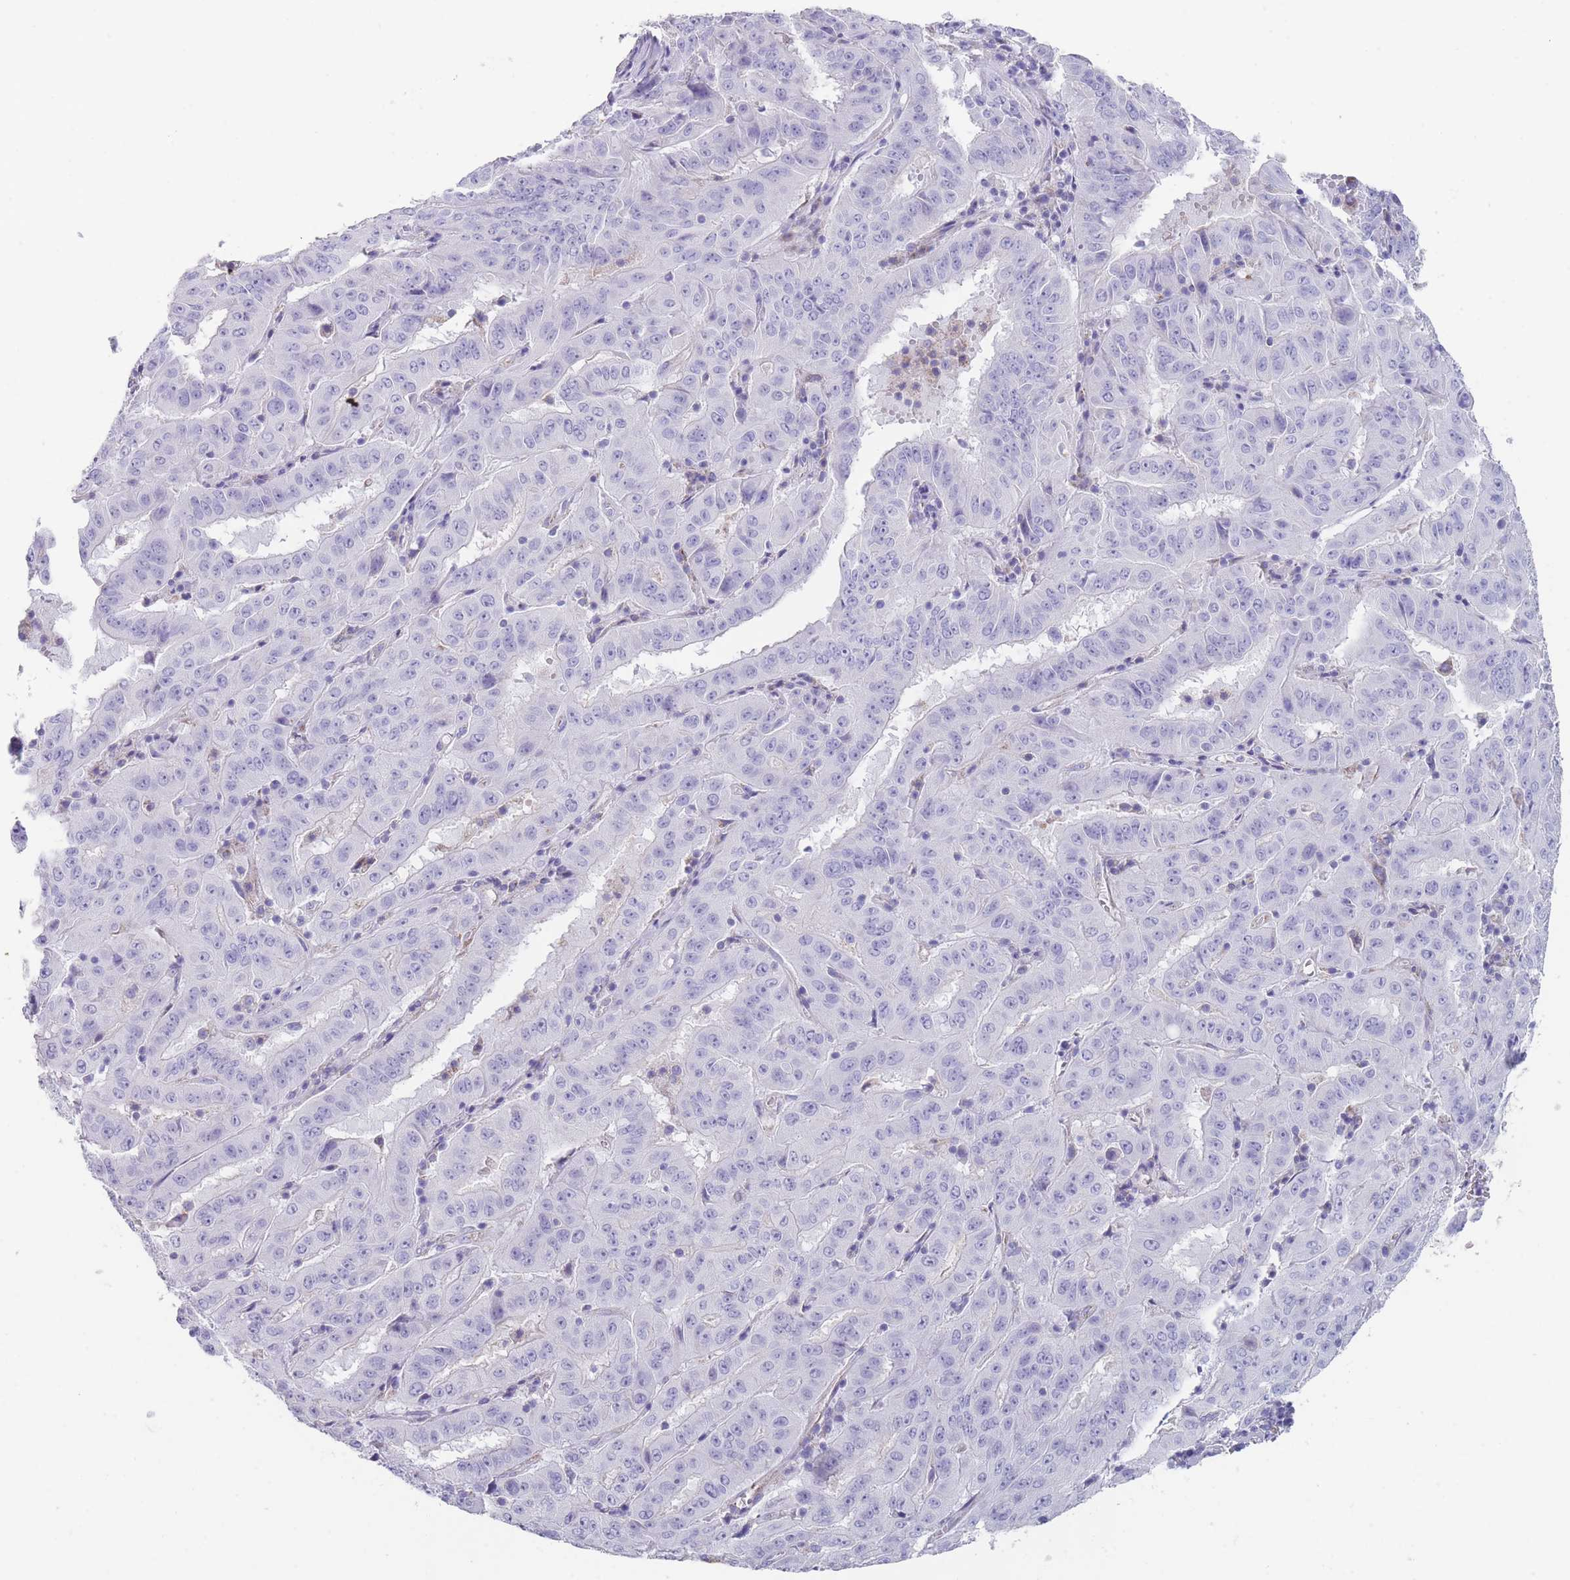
{"staining": {"intensity": "negative", "quantity": "none", "location": "none"}, "tissue": "pancreatic cancer", "cell_type": "Tumor cells", "image_type": "cancer", "snomed": [{"axis": "morphology", "description": "Adenocarcinoma, NOS"}, {"axis": "topography", "description": "Pancreas"}], "caption": "Immunohistochemical staining of human pancreatic cancer (adenocarcinoma) reveals no significant staining in tumor cells.", "gene": "MRPS14", "patient": {"sex": "male", "age": 63}}